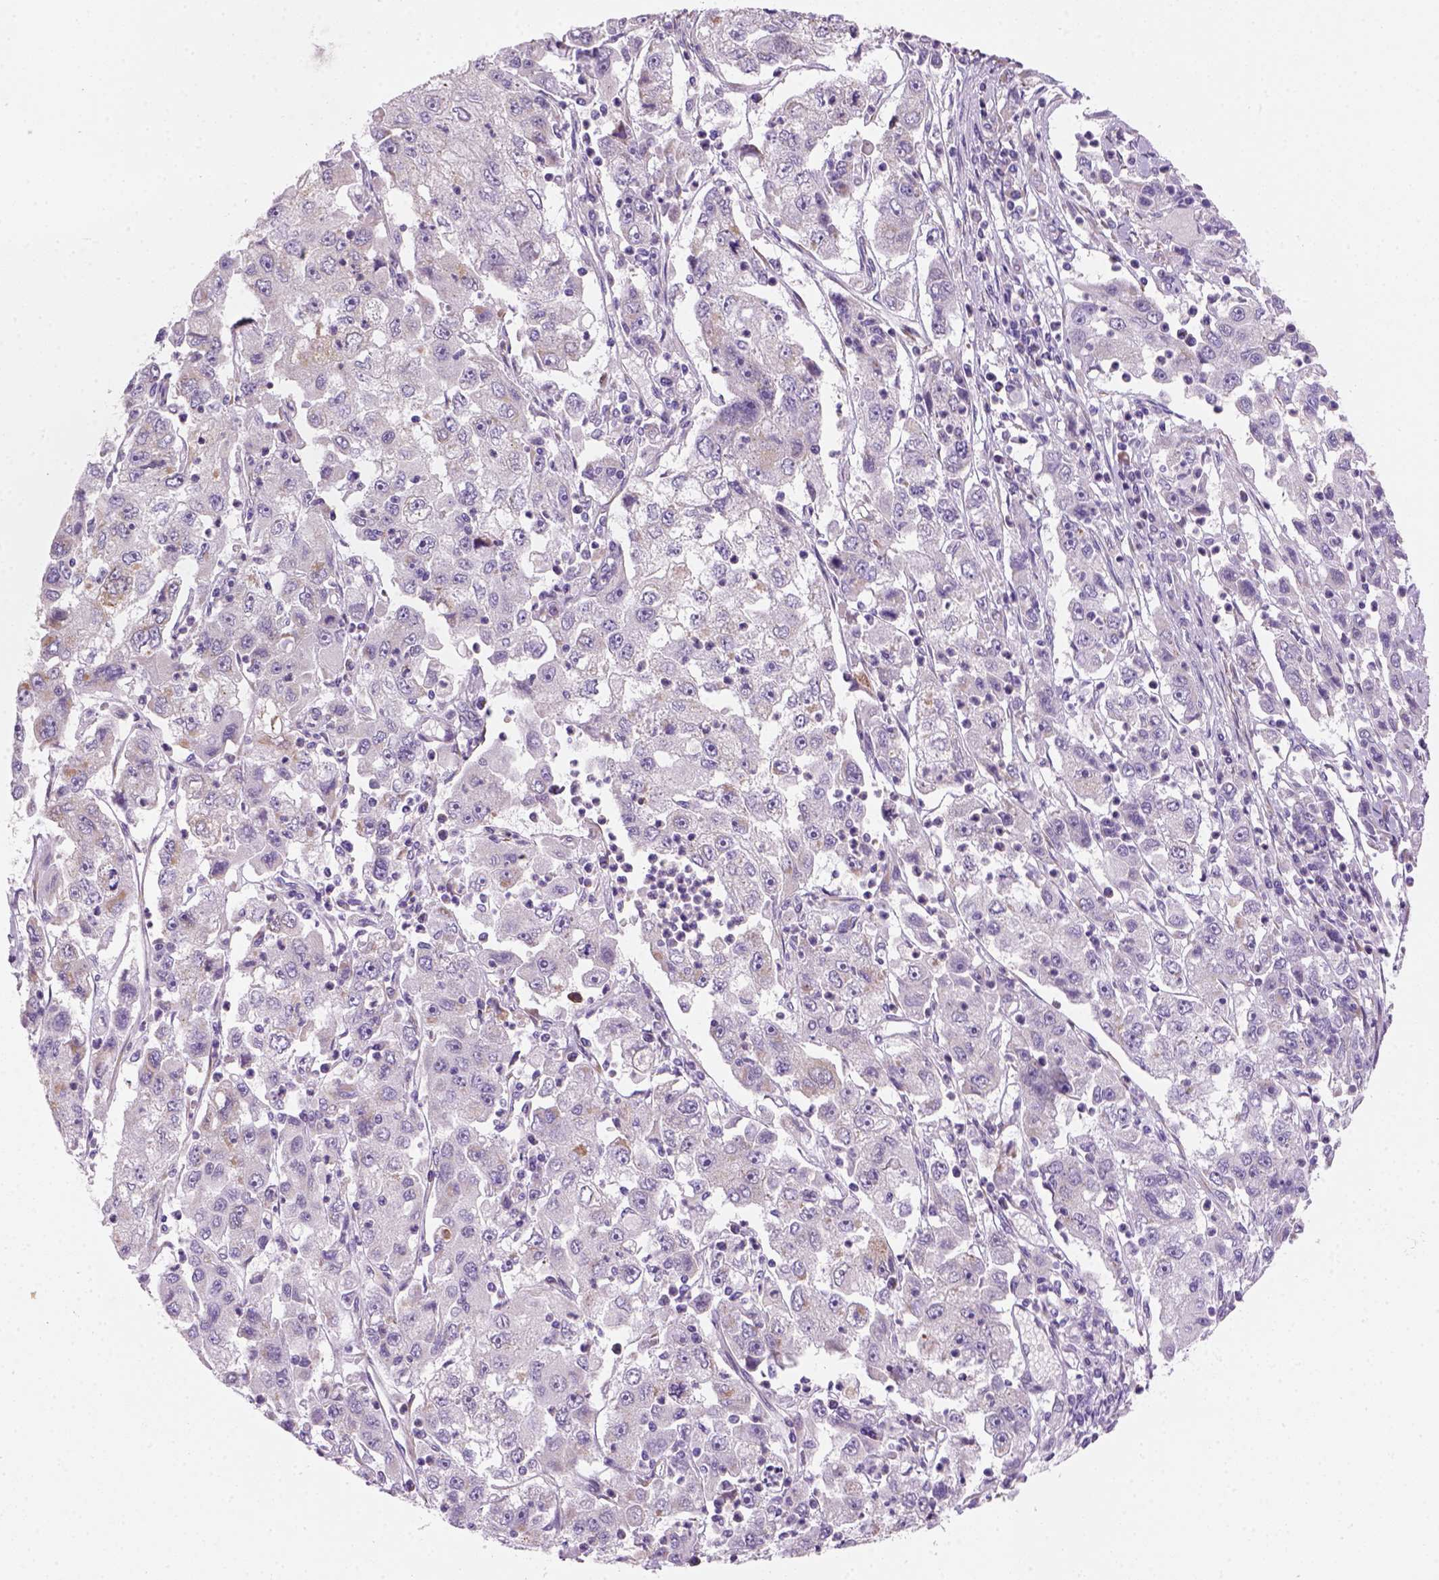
{"staining": {"intensity": "negative", "quantity": "none", "location": "none"}, "tissue": "cervical cancer", "cell_type": "Tumor cells", "image_type": "cancer", "snomed": [{"axis": "morphology", "description": "Squamous cell carcinoma, NOS"}, {"axis": "topography", "description": "Cervix"}], "caption": "Immunohistochemistry (IHC) micrograph of cervical cancer stained for a protein (brown), which exhibits no expression in tumor cells.", "gene": "CES2", "patient": {"sex": "female", "age": 36}}